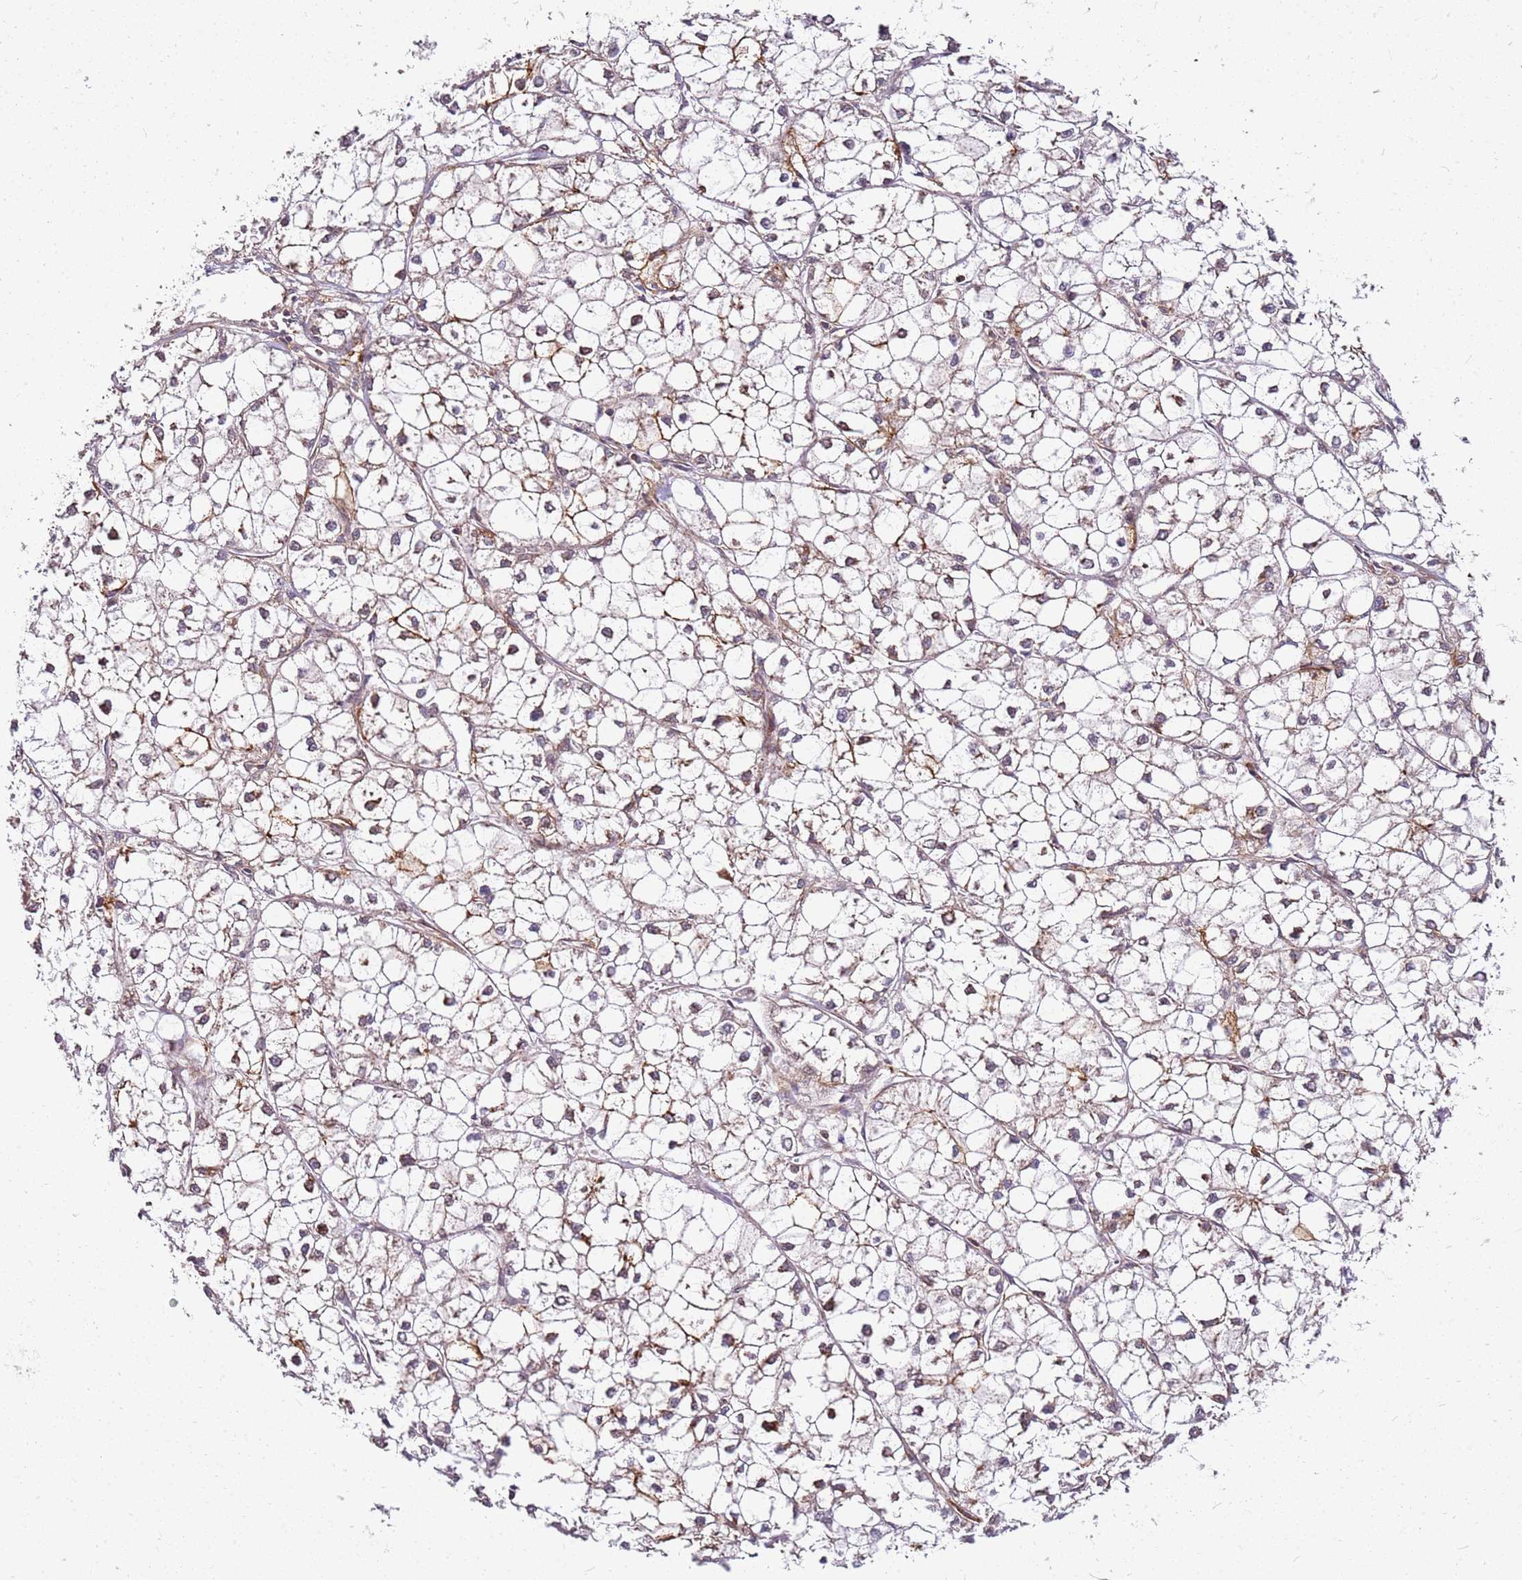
{"staining": {"intensity": "negative", "quantity": "none", "location": "none"}, "tissue": "liver cancer", "cell_type": "Tumor cells", "image_type": "cancer", "snomed": [{"axis": "morphology", "description": "Carcinoma, Hepatocellular, NOS"}, {"axis": "topography", "description": "Liver"}], "caption": "DAB immunohistochemical staining of human liver cancer (hepatocellular carcinoma) displays no significant staining in tumor cells.", "gene": "PIH1D1", "patient": {"sex": "female", "age": 43}}